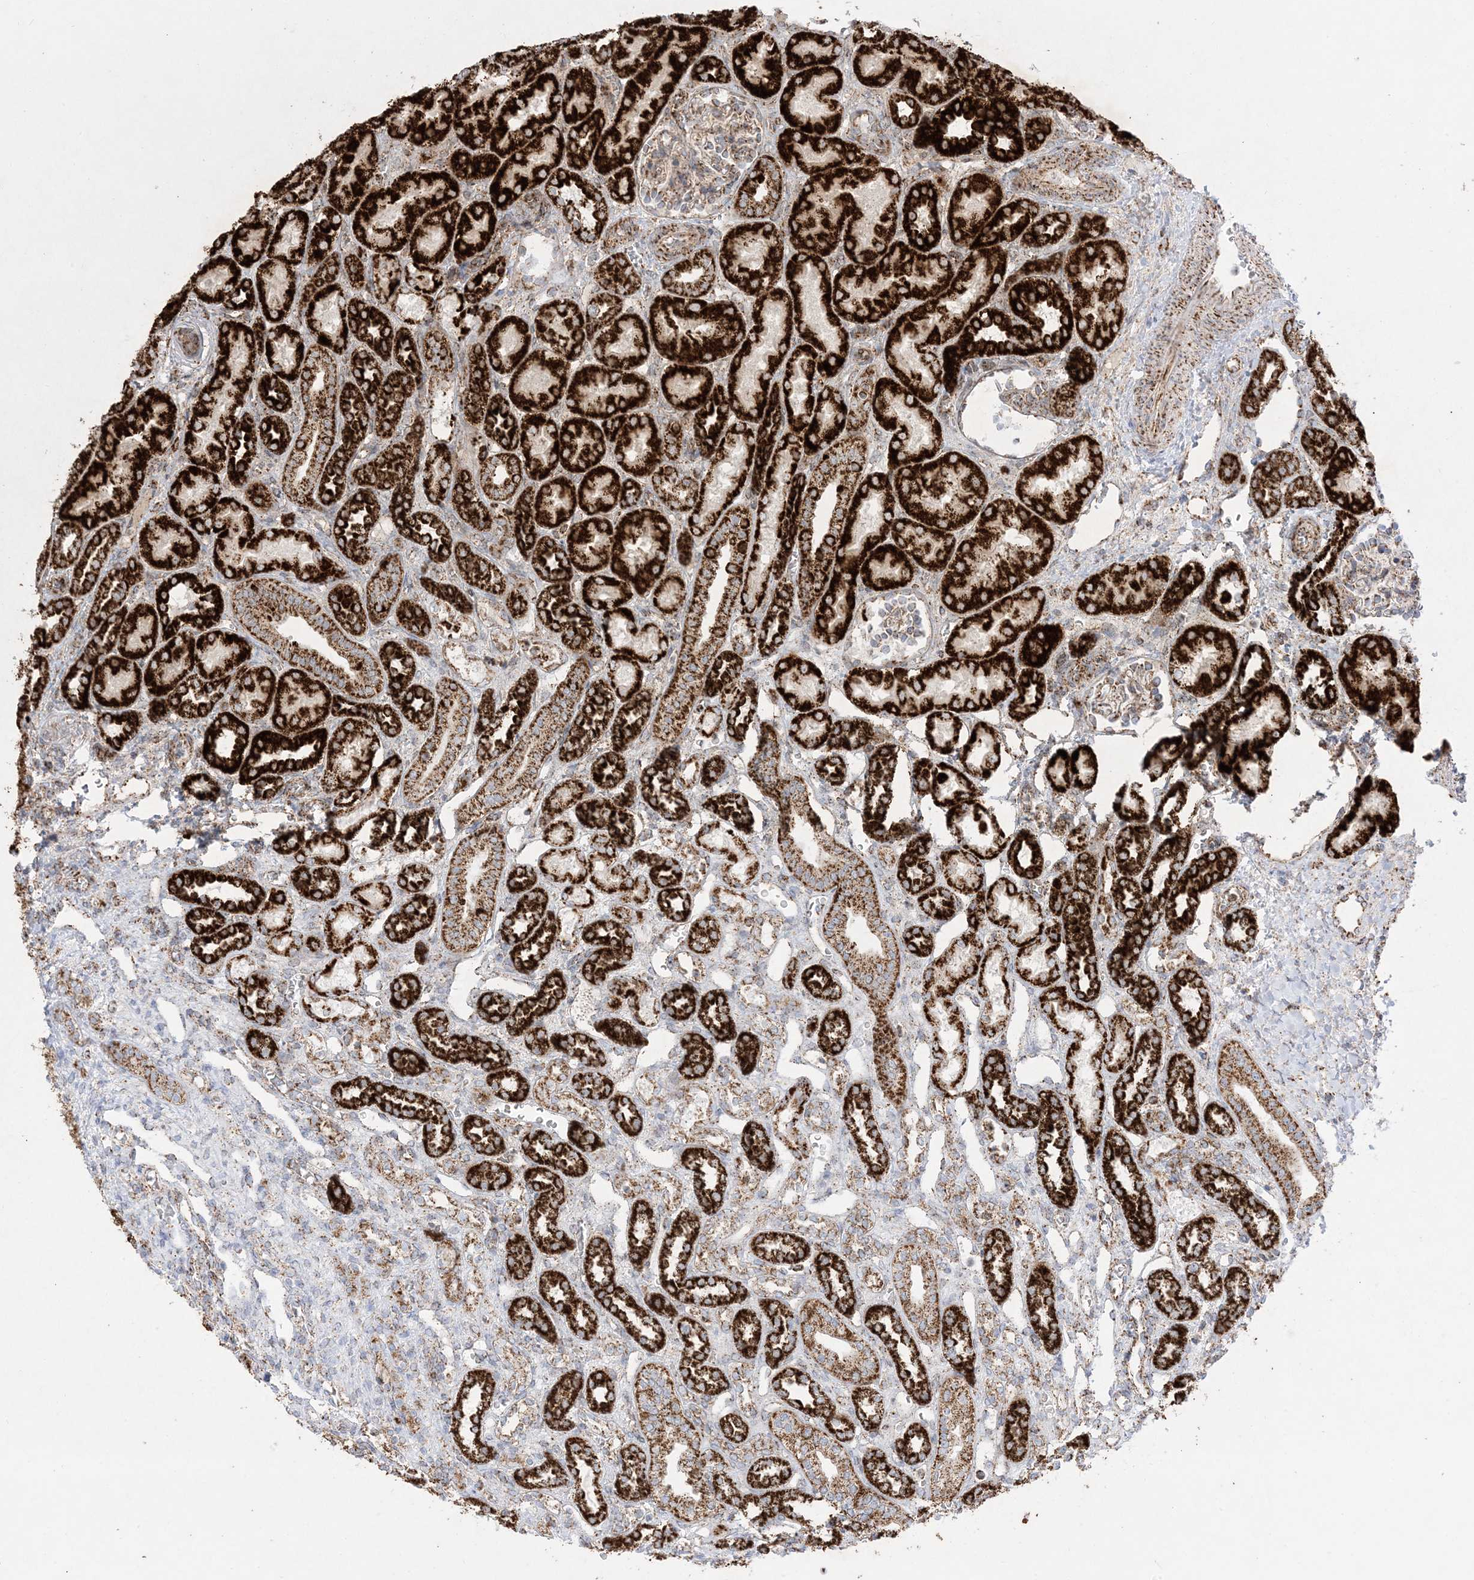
{"staining": {"intensity": "moderate", "quantity": ">75%", "location": "cytoplasmic/membranous"}, "tissue": "kidney", "cell_type": "Cells in glomeruli", "image_type": "normal", "snomed": [{"axis": "morphology", "description": "Normal tissue, NOS"}, {"axis": "morphology", "description": "Neoplasm, malignant, NOS"}, {"axis": "topography", "description": "Kidney"}], "caption": "Immunohistochemical staining of unremarkable human kidney reveals medium levels of moderate cytoplasmic/membranous positivity in about >75% of cells in glomeruli.", "gene": "MRPS36", "patient": {"sex": "female", "age": 1}}